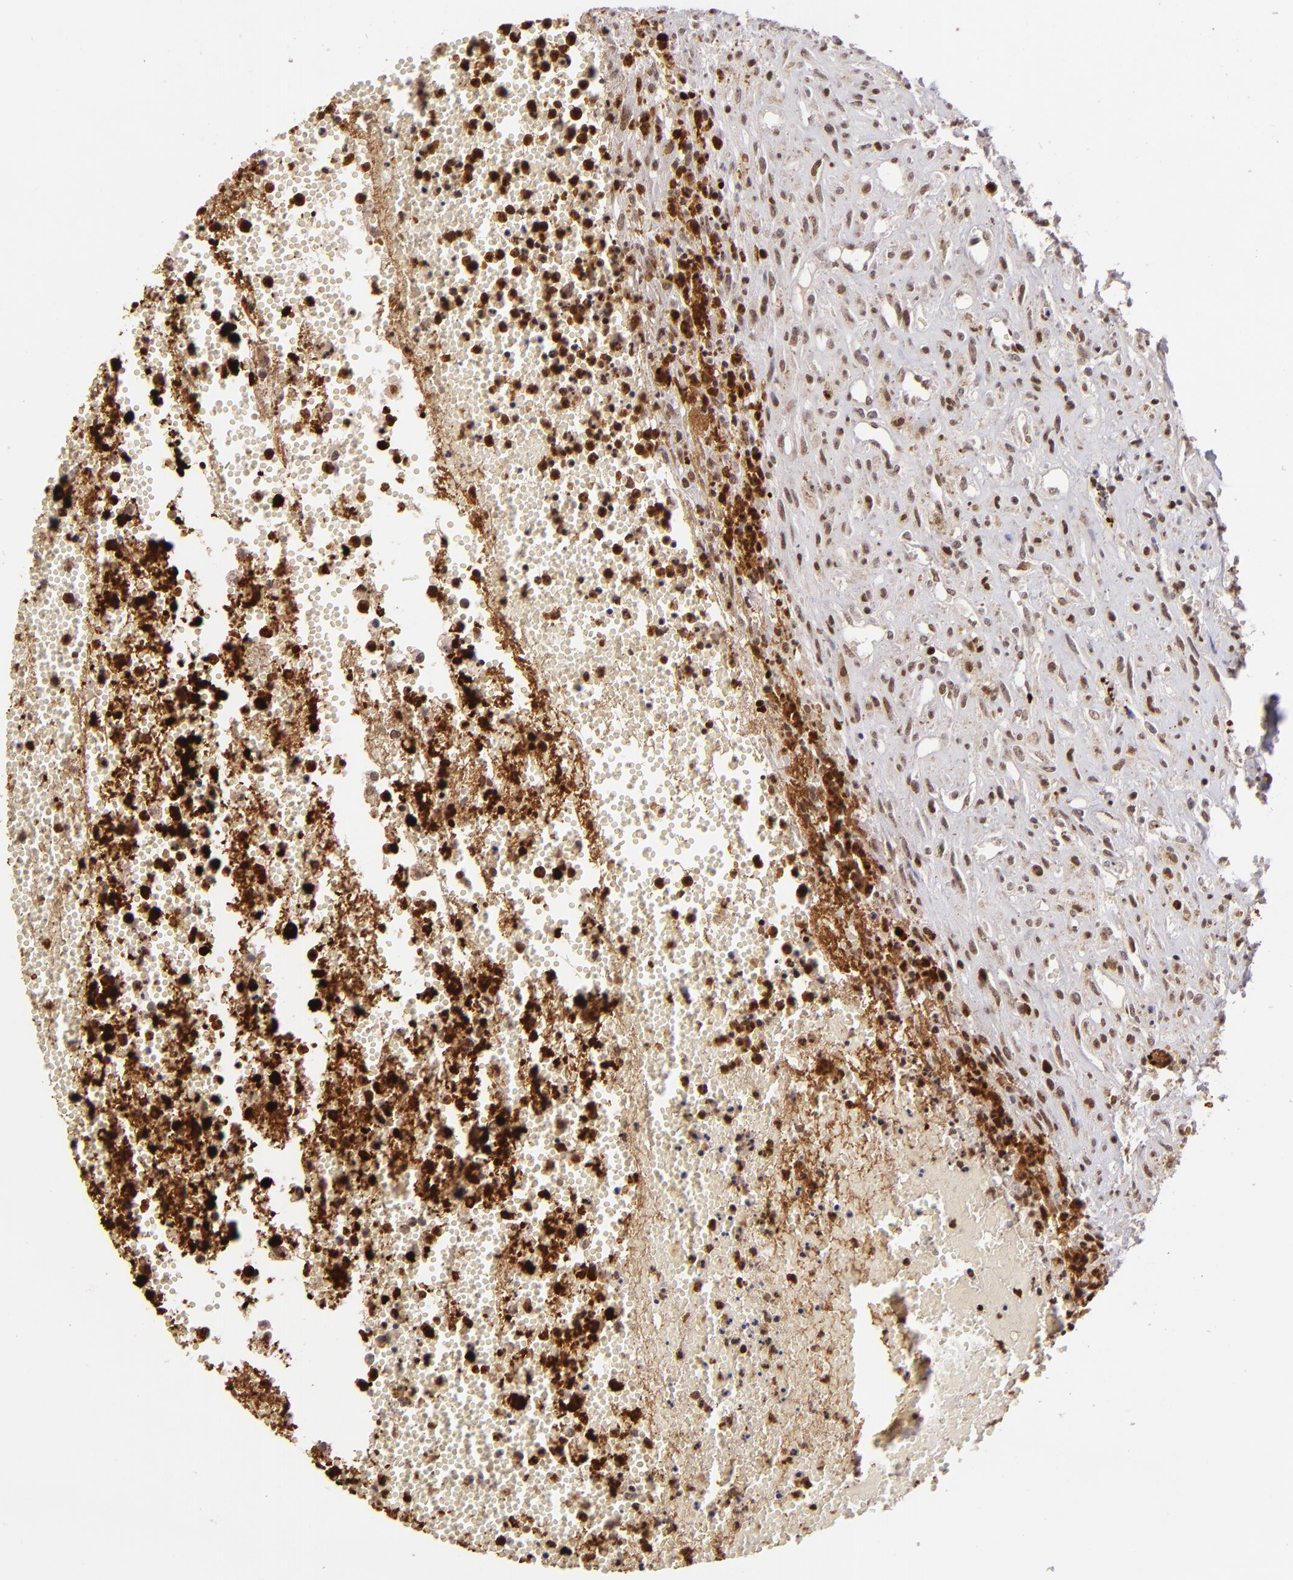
{"staining": {"intensity": "moderate", "quantity": "25%-75%", "location": "nuclear"}, "tissue": "glioma", "cell_type": "Tumor cells", "image_type": "cancer", "snomed": [{"axis": "morphology", "description": "Glioma, malignant, High grade"}, {"axis": "topography", "description": "Brain"}], "caption": "Glioma tissue displays moderate nuclear expression in about 25%-75% of tumor cells Nuclei are stained in blue.", "gene": "RXRG", "patient": {"sex": "male", "age": 66}}